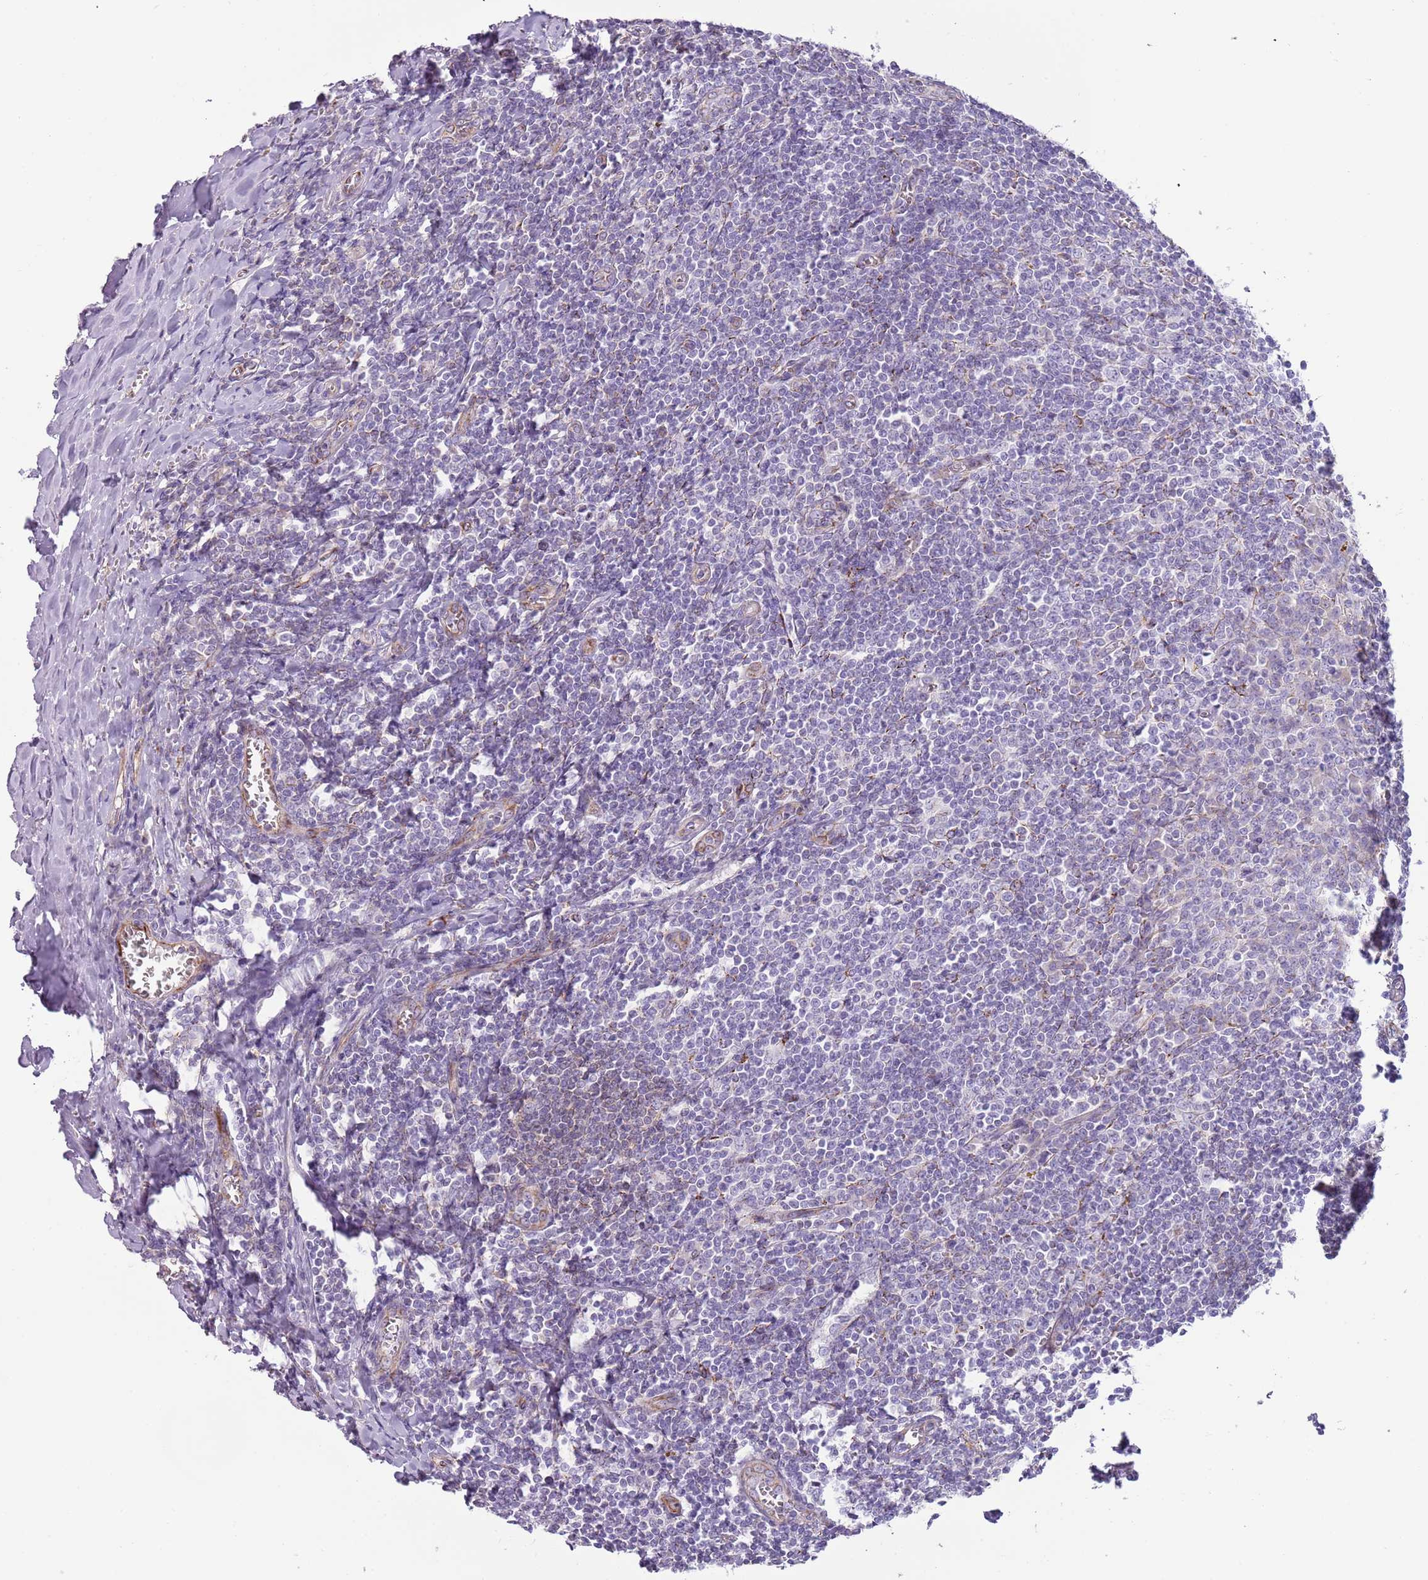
{"staining": {"intensity": "negative", "quantity": "none", "location": "none"}, "tissue": "tonsil", "cell_type": "Germinal center cells", "image_type": "normal", "snomed": [{"axis": "morphology", "description": "Normal tissue, NOS"}, {"axis": "topography", "description": "Tonsil"}], "caption": "Immunohistochemical staining of normal human tonsil exhibits no significant staining in germinal center cells. Brightfield microscopy of IHC stained with DAB (brown) and hematoxylin (blue), captured at high magnification.", "gene": "RNF222", "patient": {"sex": "male", "age": 27}}